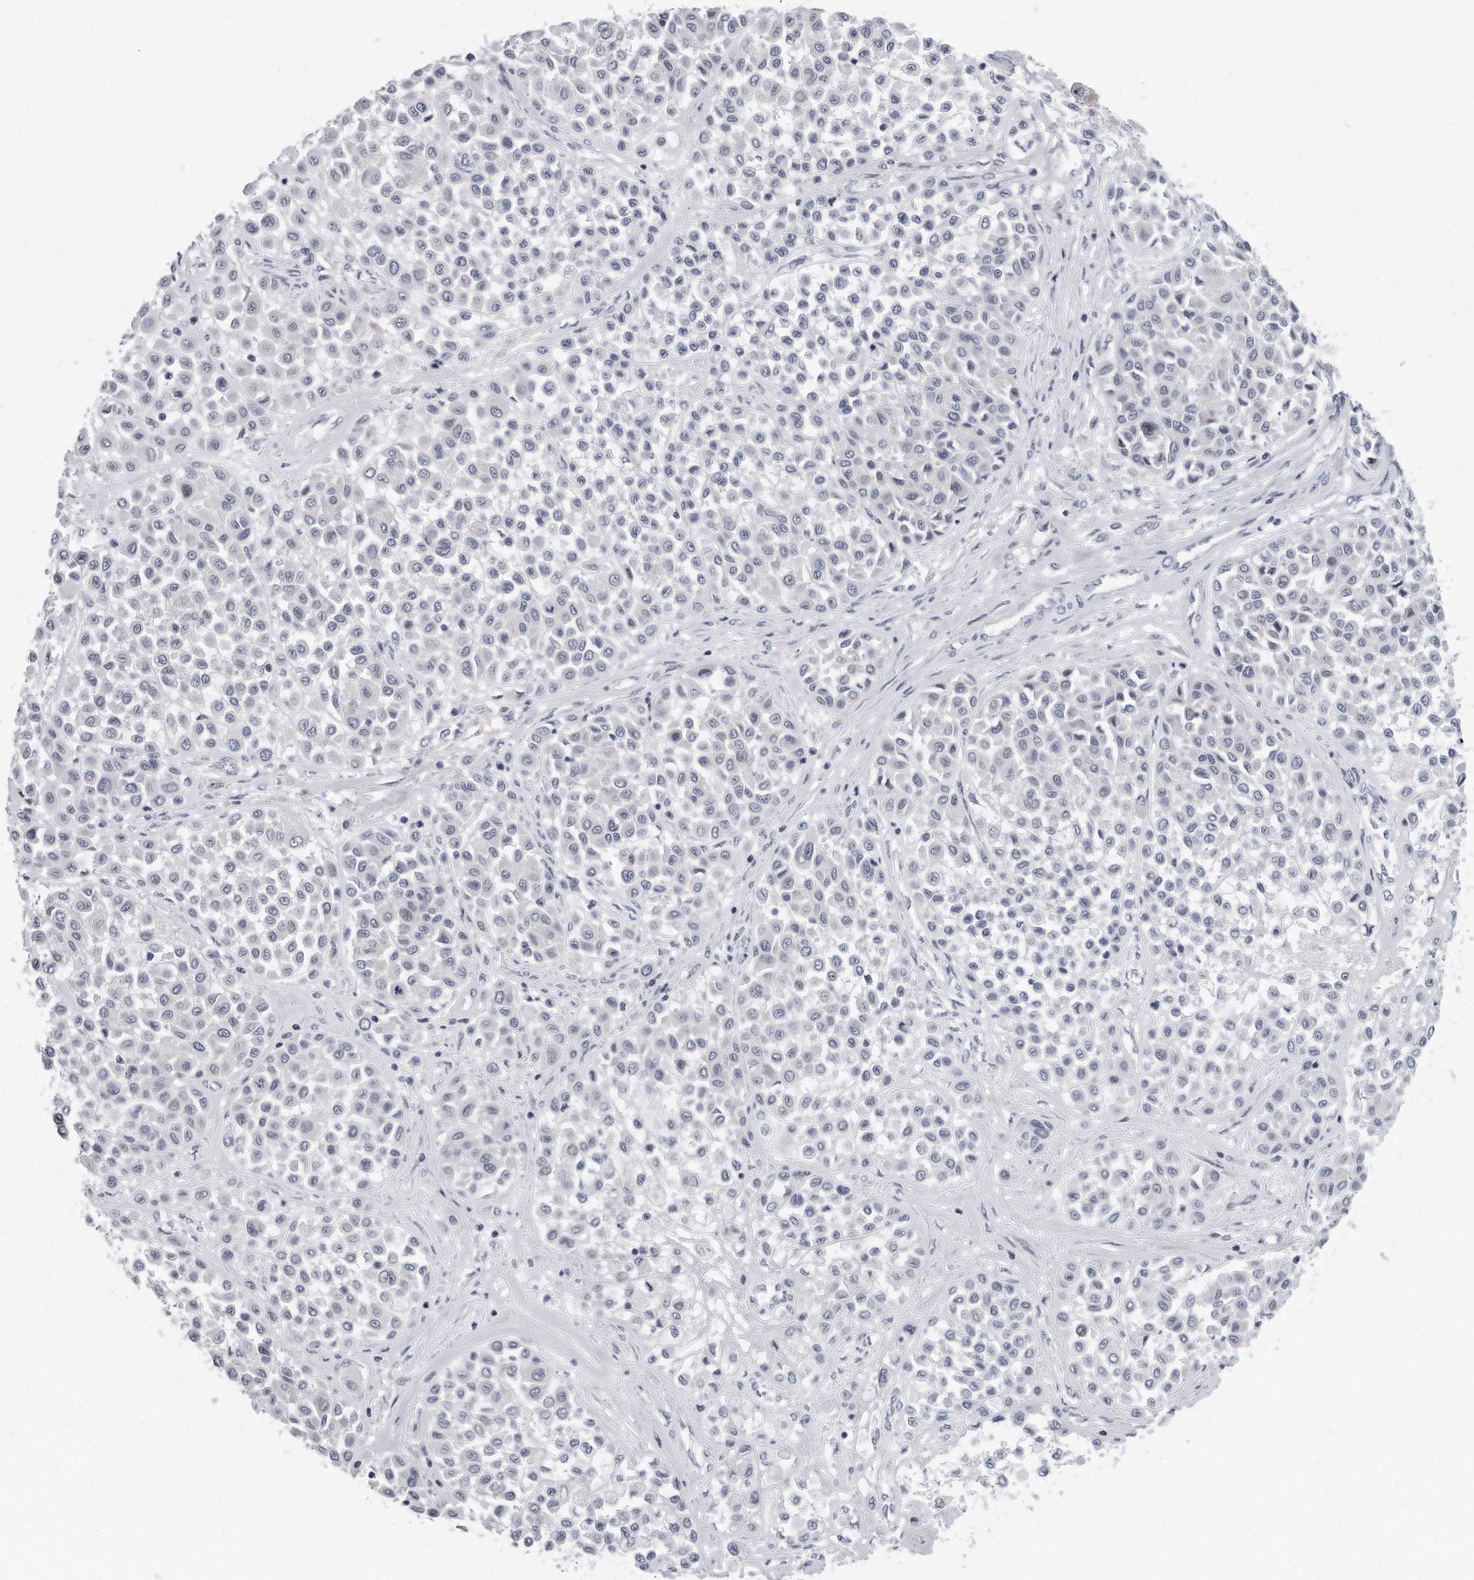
{"staining": {"intensity": "negative", "quantity": "none", "location": "none"}, "tissue": "melanoma", "cell_type": "Tumor cells", "image_type": "cancer", "snomed": [{"axis": "morphology", "description": "Malignant melanoma, Metastatic site"}, {"axis": "topography", "description": "Soft tissue"}], "caption": "IHC histopathology image of human melanoma stained for a protein (brown), which reveals no positivity in tumor cells.", "gene": "TFCP2L1", "patient": {"sex": "male", "age": 41}}